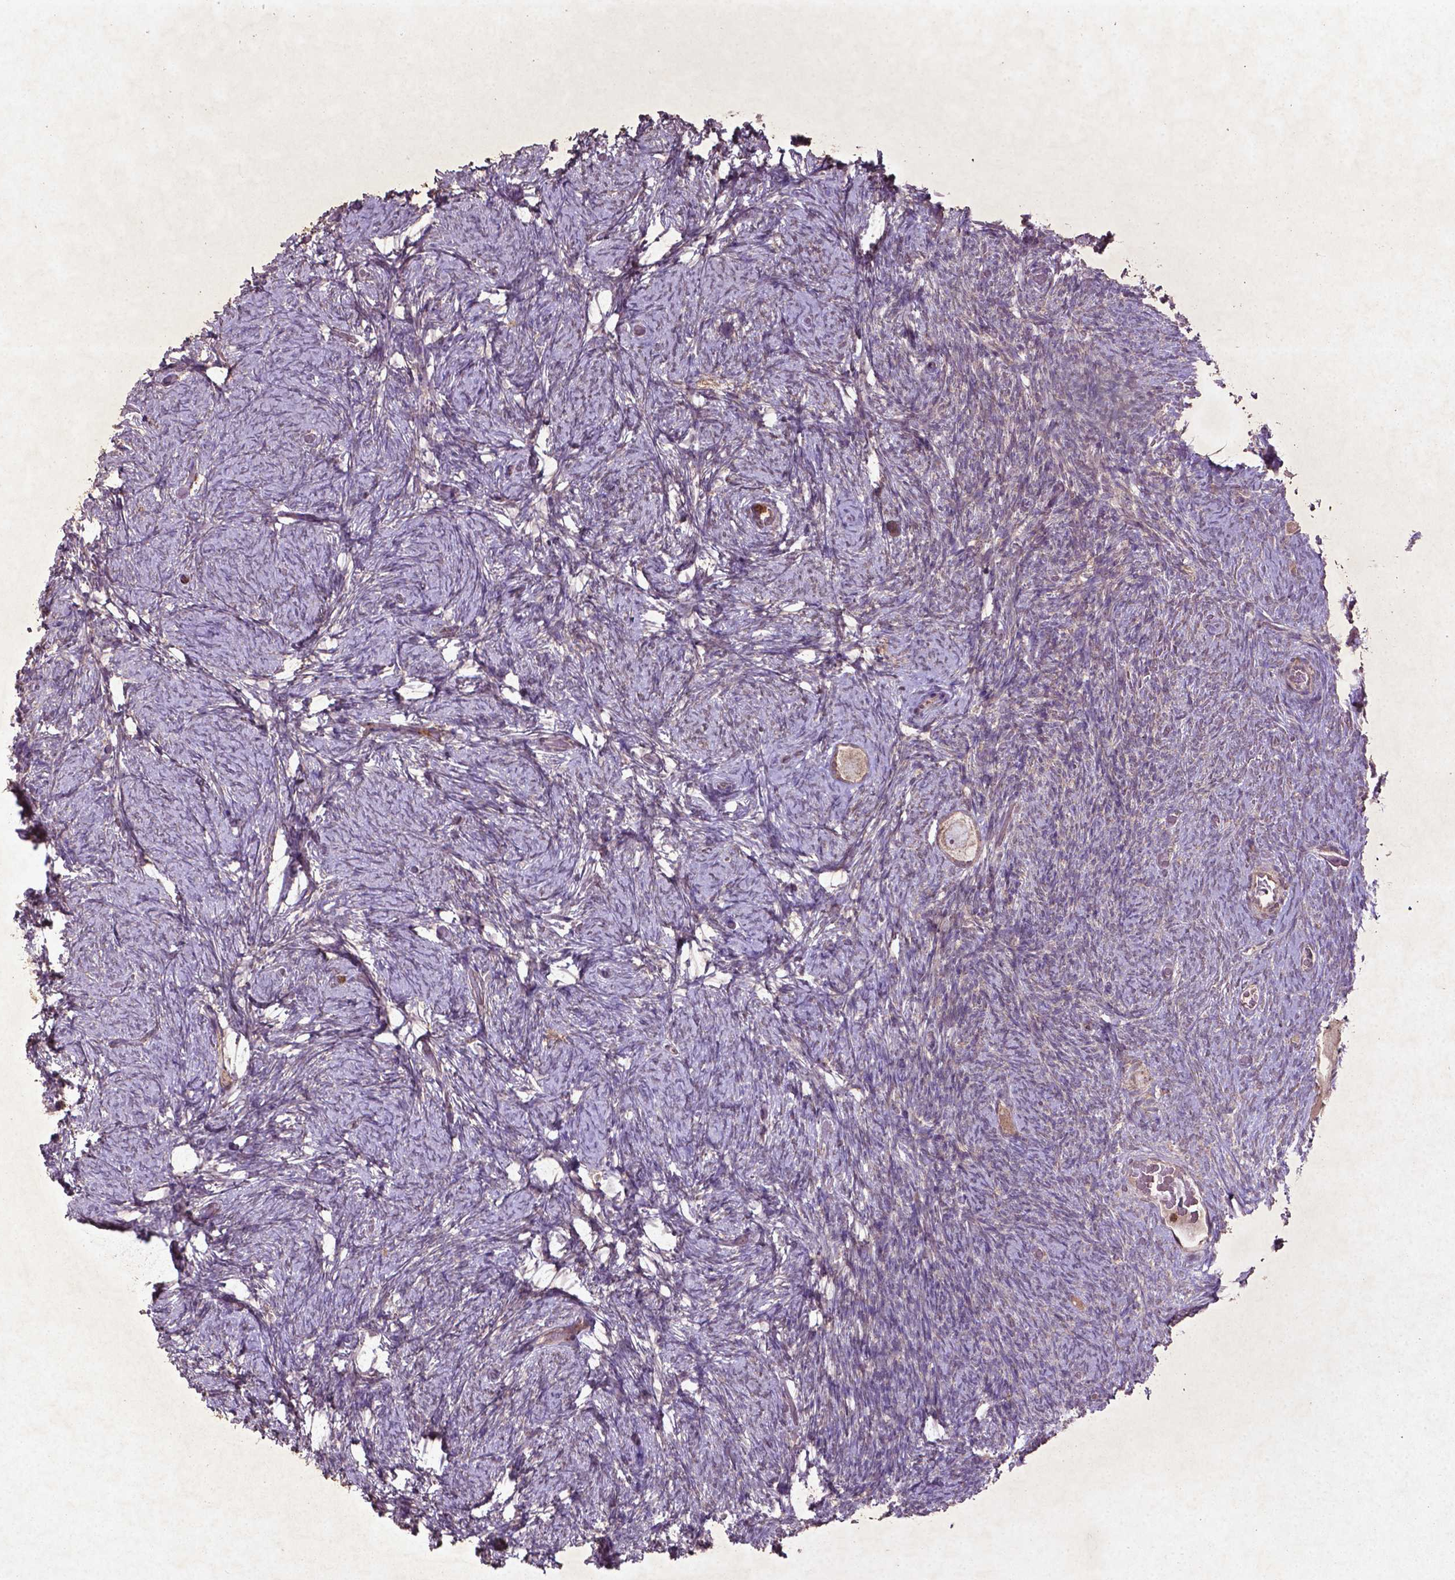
{"staining": {"intensity": "weak", "quantity": ">75%", "location": "cytoplasmic/membranous"}, "tissue": "ovary", "cell_type": "Follicle cells", "image_type": "normal", "snomed": [{"axis": "morphology", "description": "Normal tissue, NOS"}, {"axis": "topography", "description": "Ovary"}], "caption": "Benign ovary was stained to show a protein in brown. There is low levels of weak cytoplasmic/membranous positivity in approximately >75% of follicle cells. The staining was performed using DAB to visualize the protein expression in brown, while the nuclei were stained in blue with hematoxylin (Magnification: 20x).", "gene": "MTOR", "patient": {"sex": "female", "age": 34}}